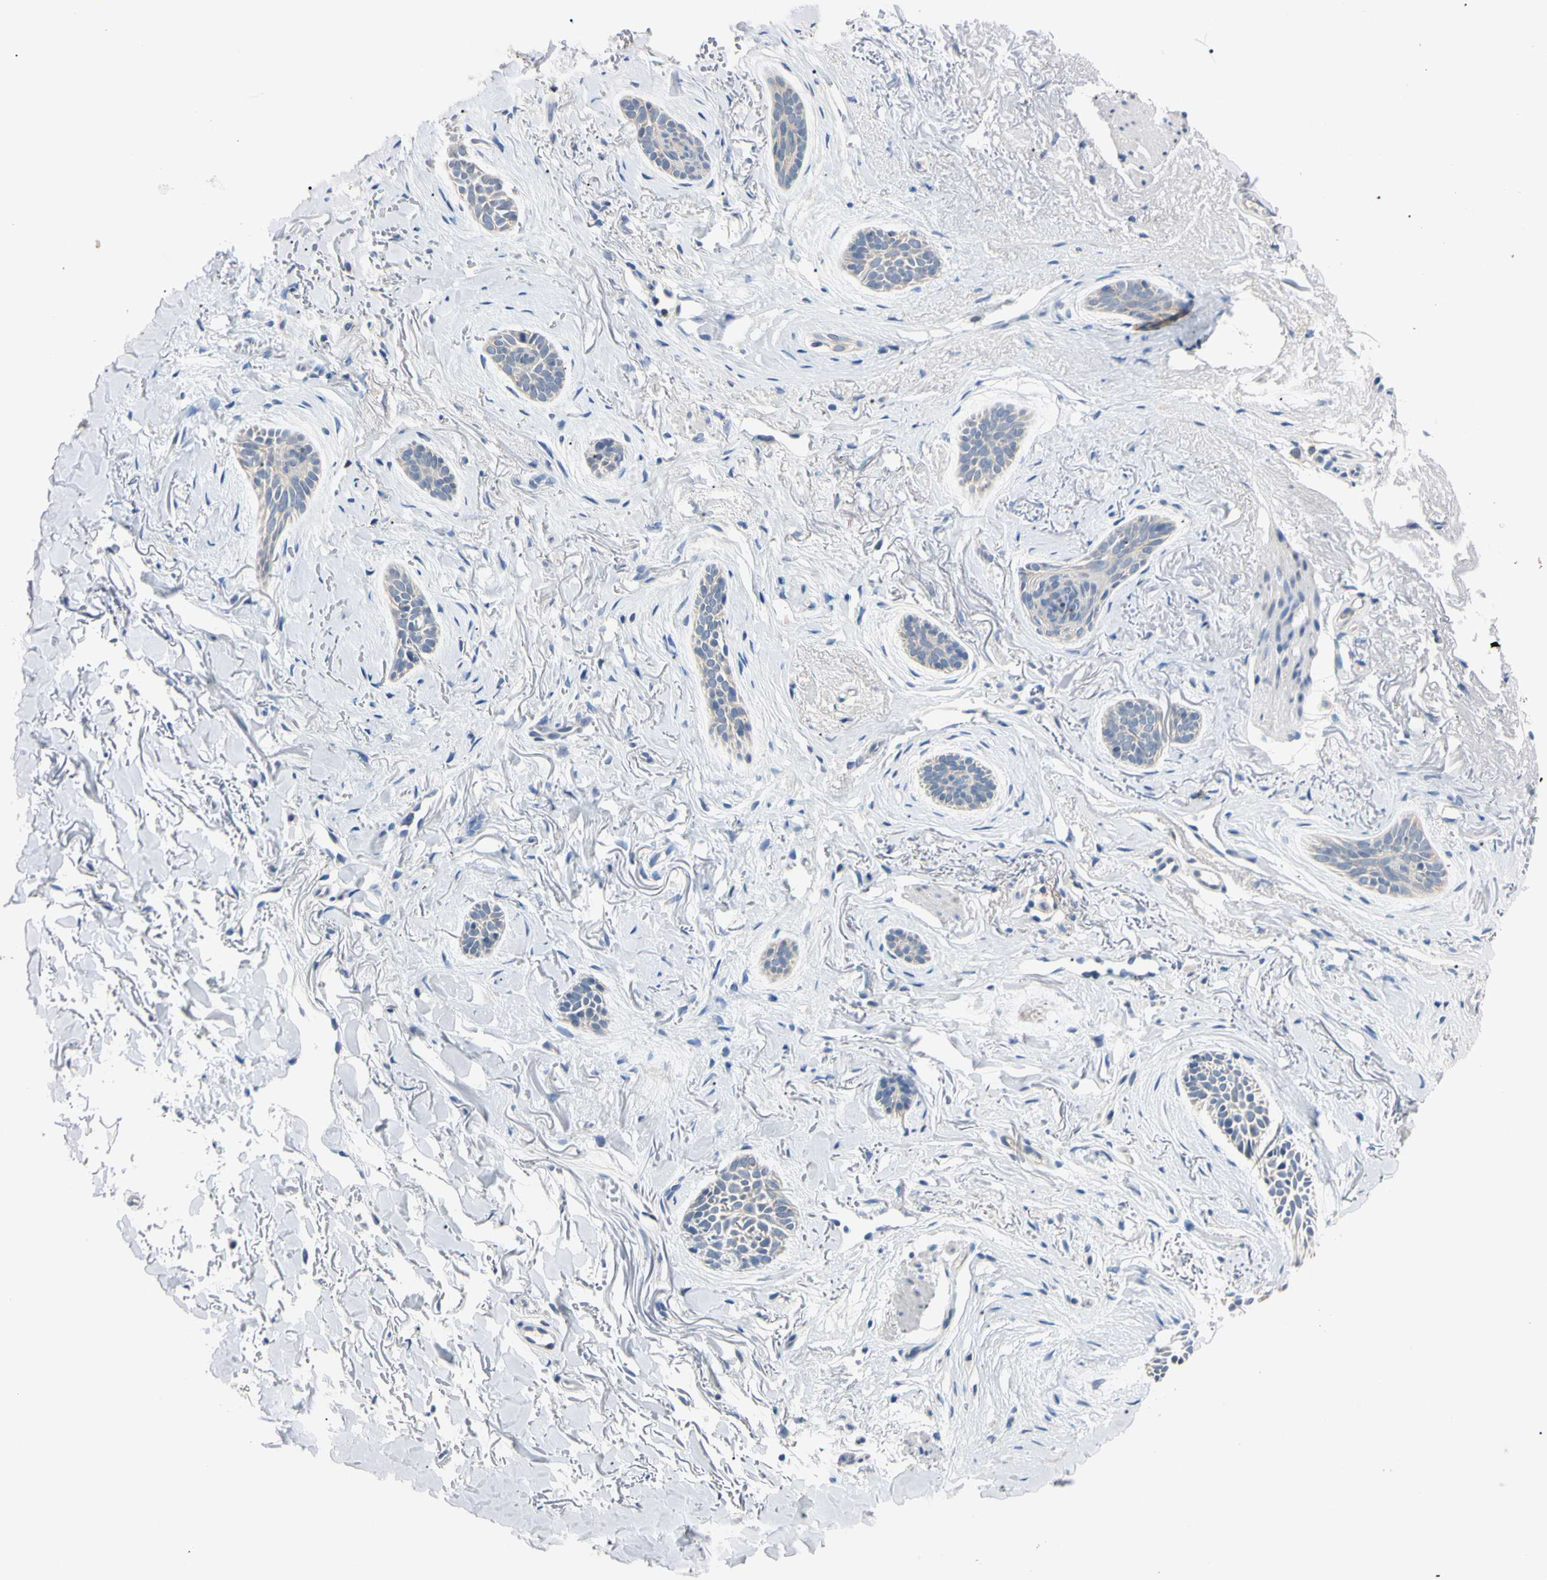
{"staining": {"intensity": "negative", "quantity": "none", "location": "none"}, "tissue": "skin cancer", "cell_type": "Tumor cells", "image_type": "cancer", "snomed": [{"axis": "morphology", "description": "Basal cell carcinoma"}, {"axis": "topography", "description": "Skin"}], "caption": "DAB (3,3'-diaminobenzidine) immunohistochemical staining of human skin cancer (basal cell carcinoma) exhibits no significant positivity in tumor cells.", "gene": "PNKD", "patient": {"sex": "female", "age": 84}}